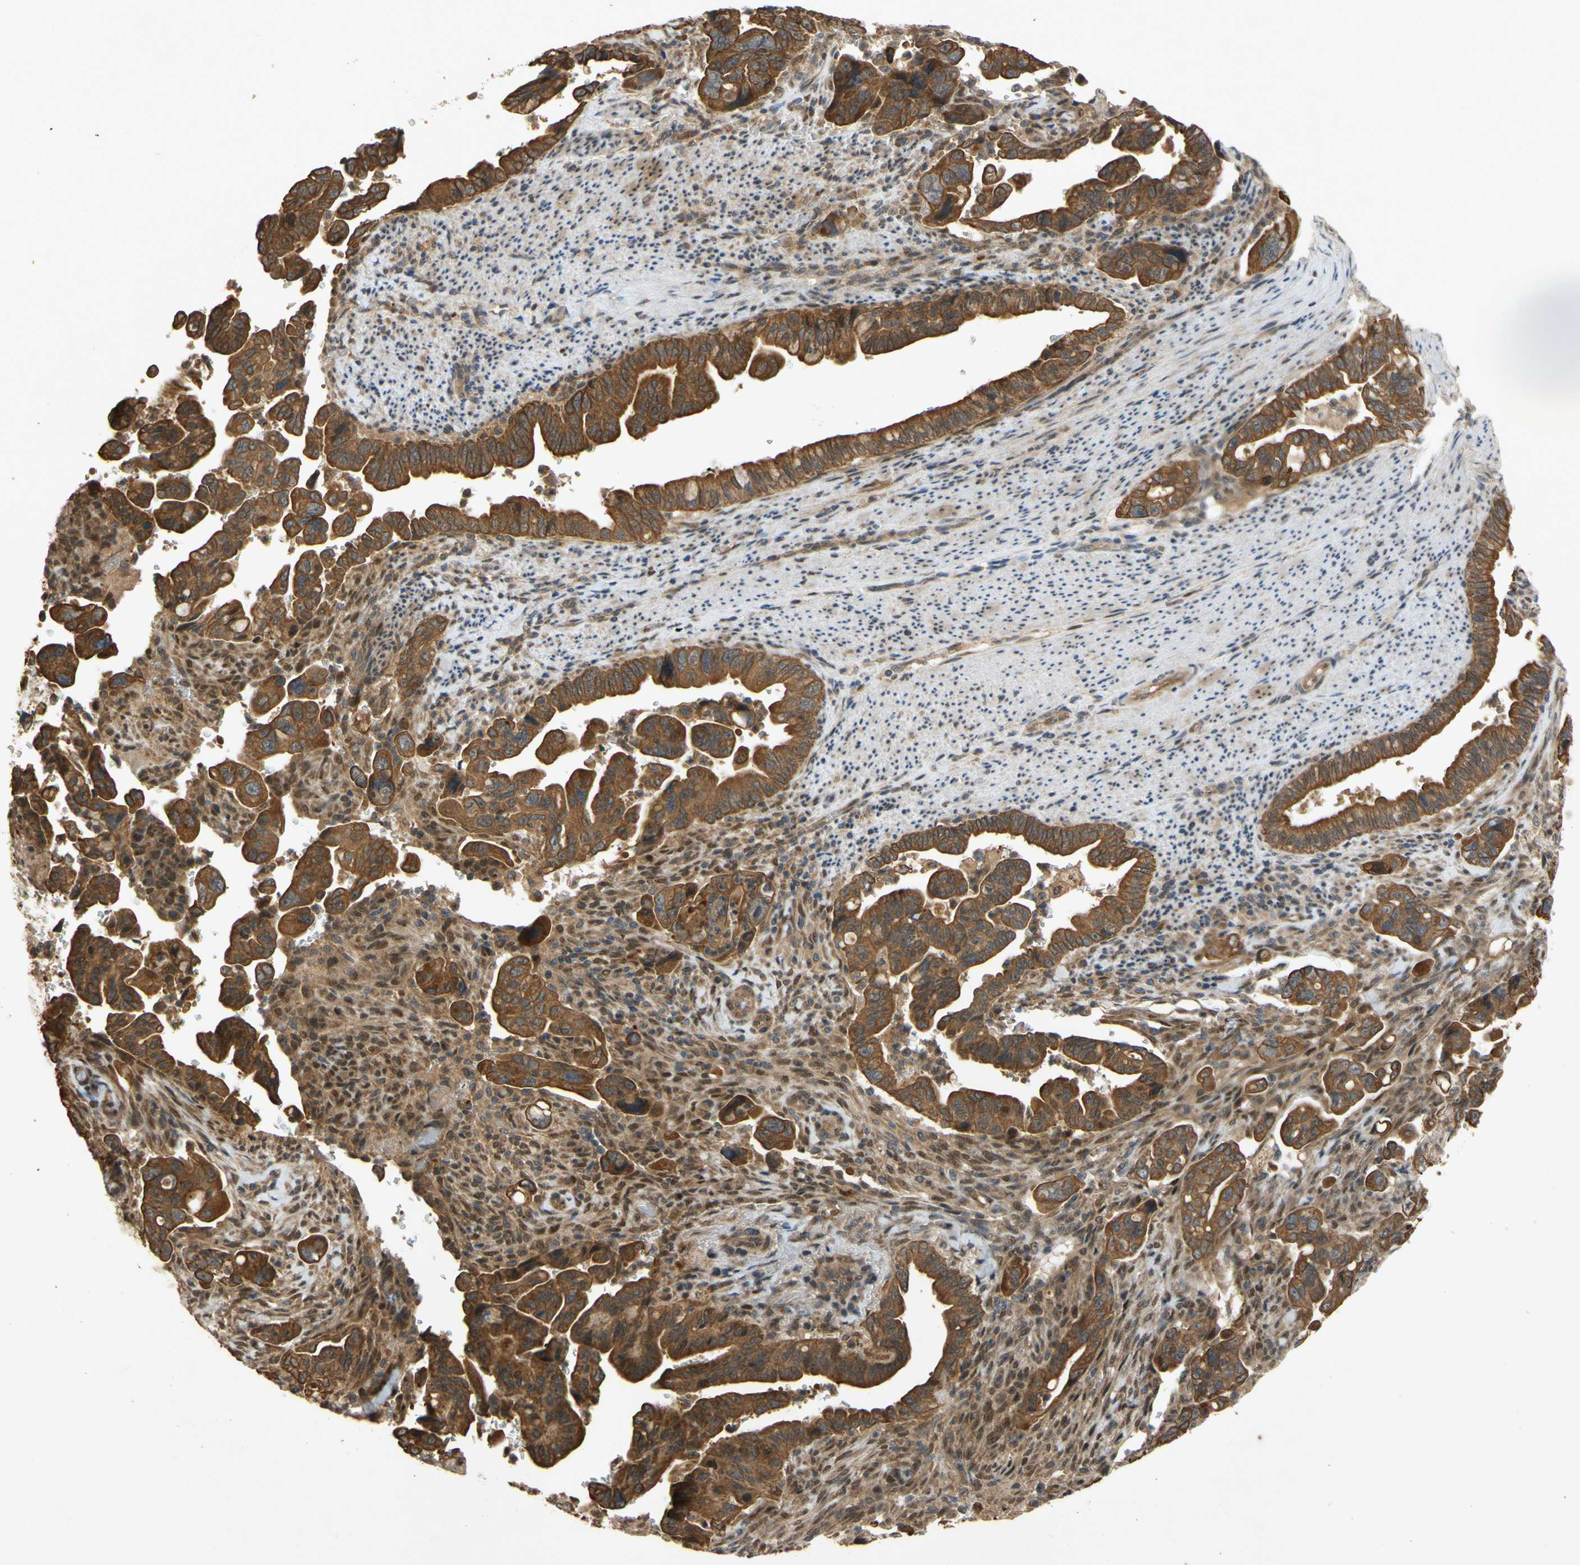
{"staining": {"intensity": "moderate", "quantity": ">75%", "location": "cytoplasmic/membranous"}, "tissue": "pancreatic cancer", "cell_type": "Tumor cells", "image_type": "cancer", "snomed": [{"axis": "morphology", "description": "Adenocarcinoma, NOS"}, {"axis": "topography", "description": "Pancreas"}], "caption": "Immunohistochemistry (IHC) of pancreatic adenocarcinoma displays medium levels of moderate cytoplasmic/membranous expression in about >75% of tumor cells.", "gene": "PKN1", "patient": {"sex": "male", "age": 70}}